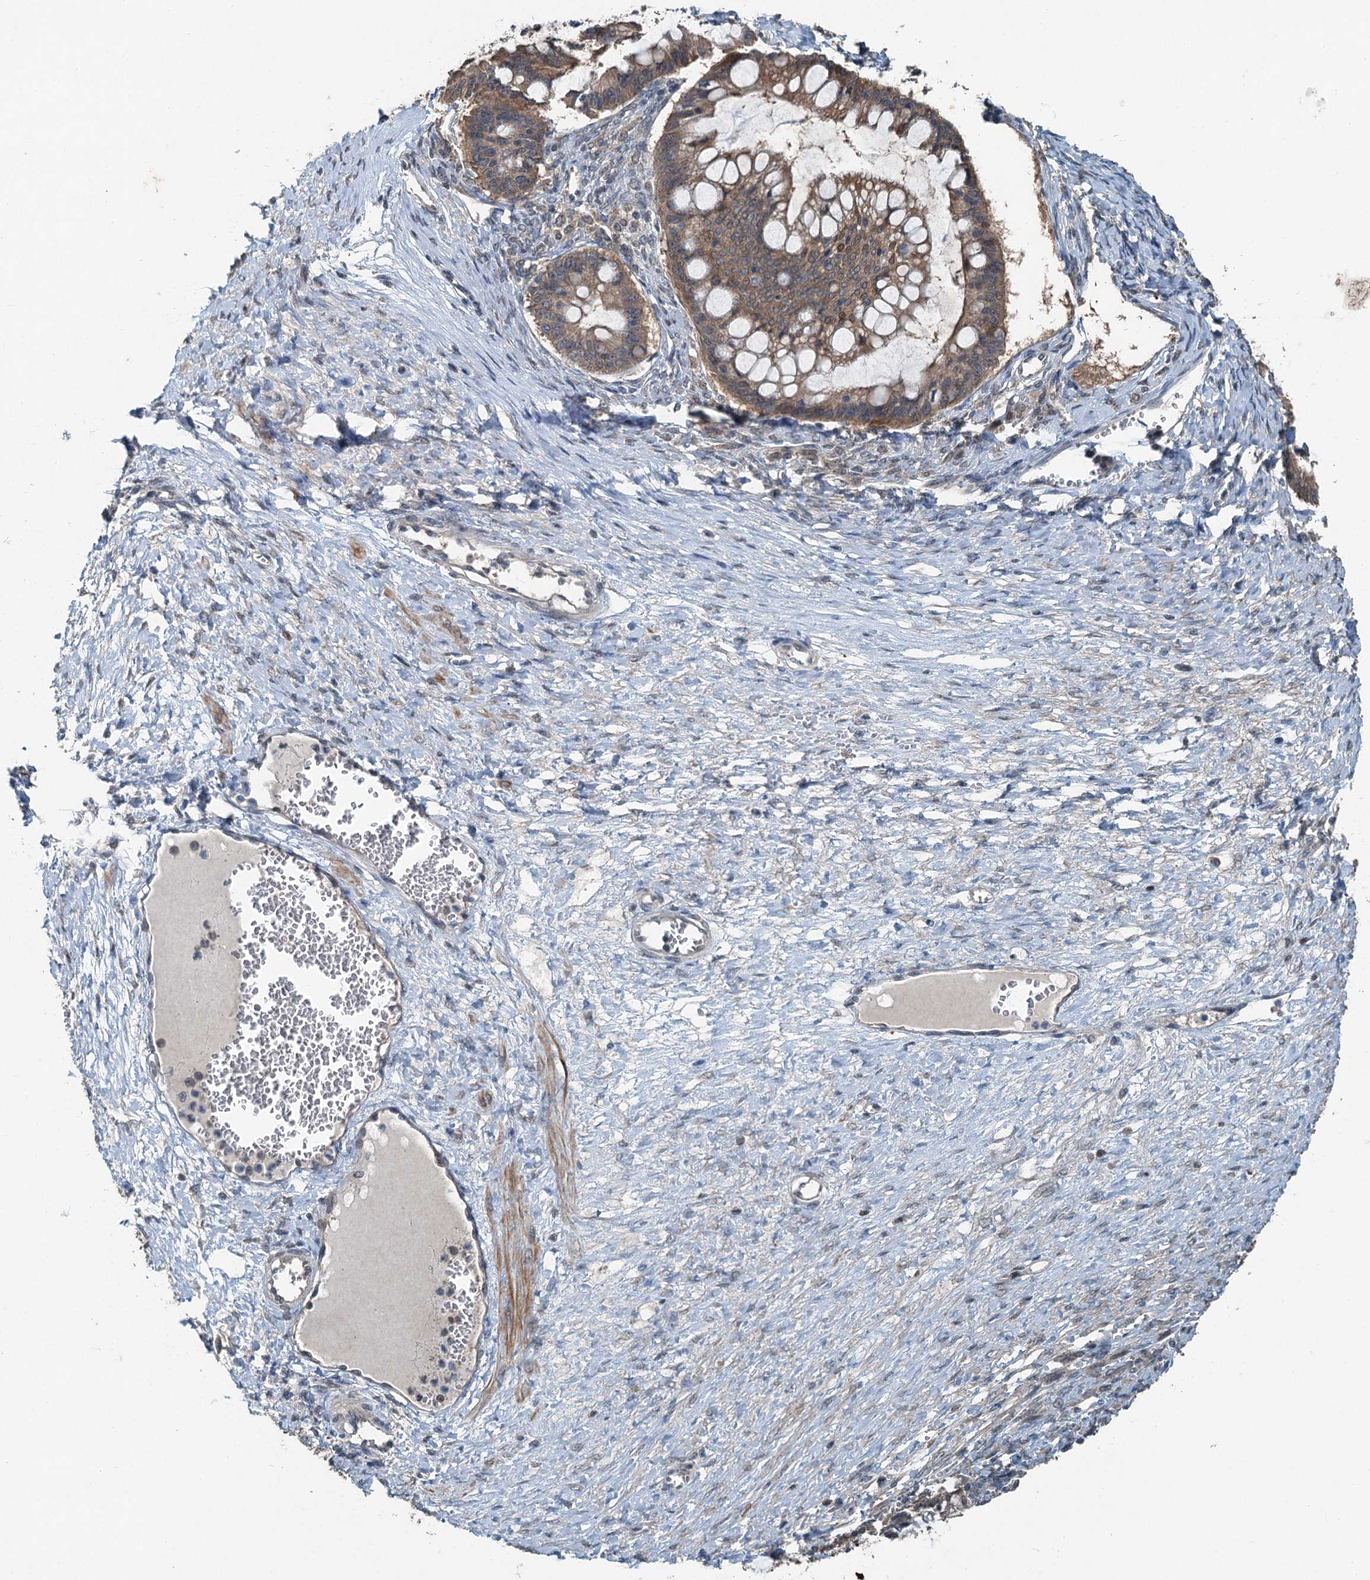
{"staining": {"intensity": "weak", "quantity": "25%-75%", "location": "cytoplasmic/membranous"}, "tissue": "ovarian cancer", "cell_type": "Tumor cells", "image_type": "cancer", "snomed": [{"axis": "morphology", "description": "Cystadenocarcinoma, mucinous, NOS"}, {"axis": "topography", "description": "Ovary"}], "caption": "Immunohistochemistry (DAB (3,3'-diaminobenzidine)) staining of ovarian mucinous cystadenocarcinoma exhibits weak cytoplasmic/membranous protein positivity in approximately 25%-75% of tumor cells. The staining was performed using DAB to visualize the protein expression in brown, while the nuclei were stained in blue with hematoxylin (Magnification: 20x).", "gene": "TCTN1", "patient": {"sex": "female", "age": 73}}